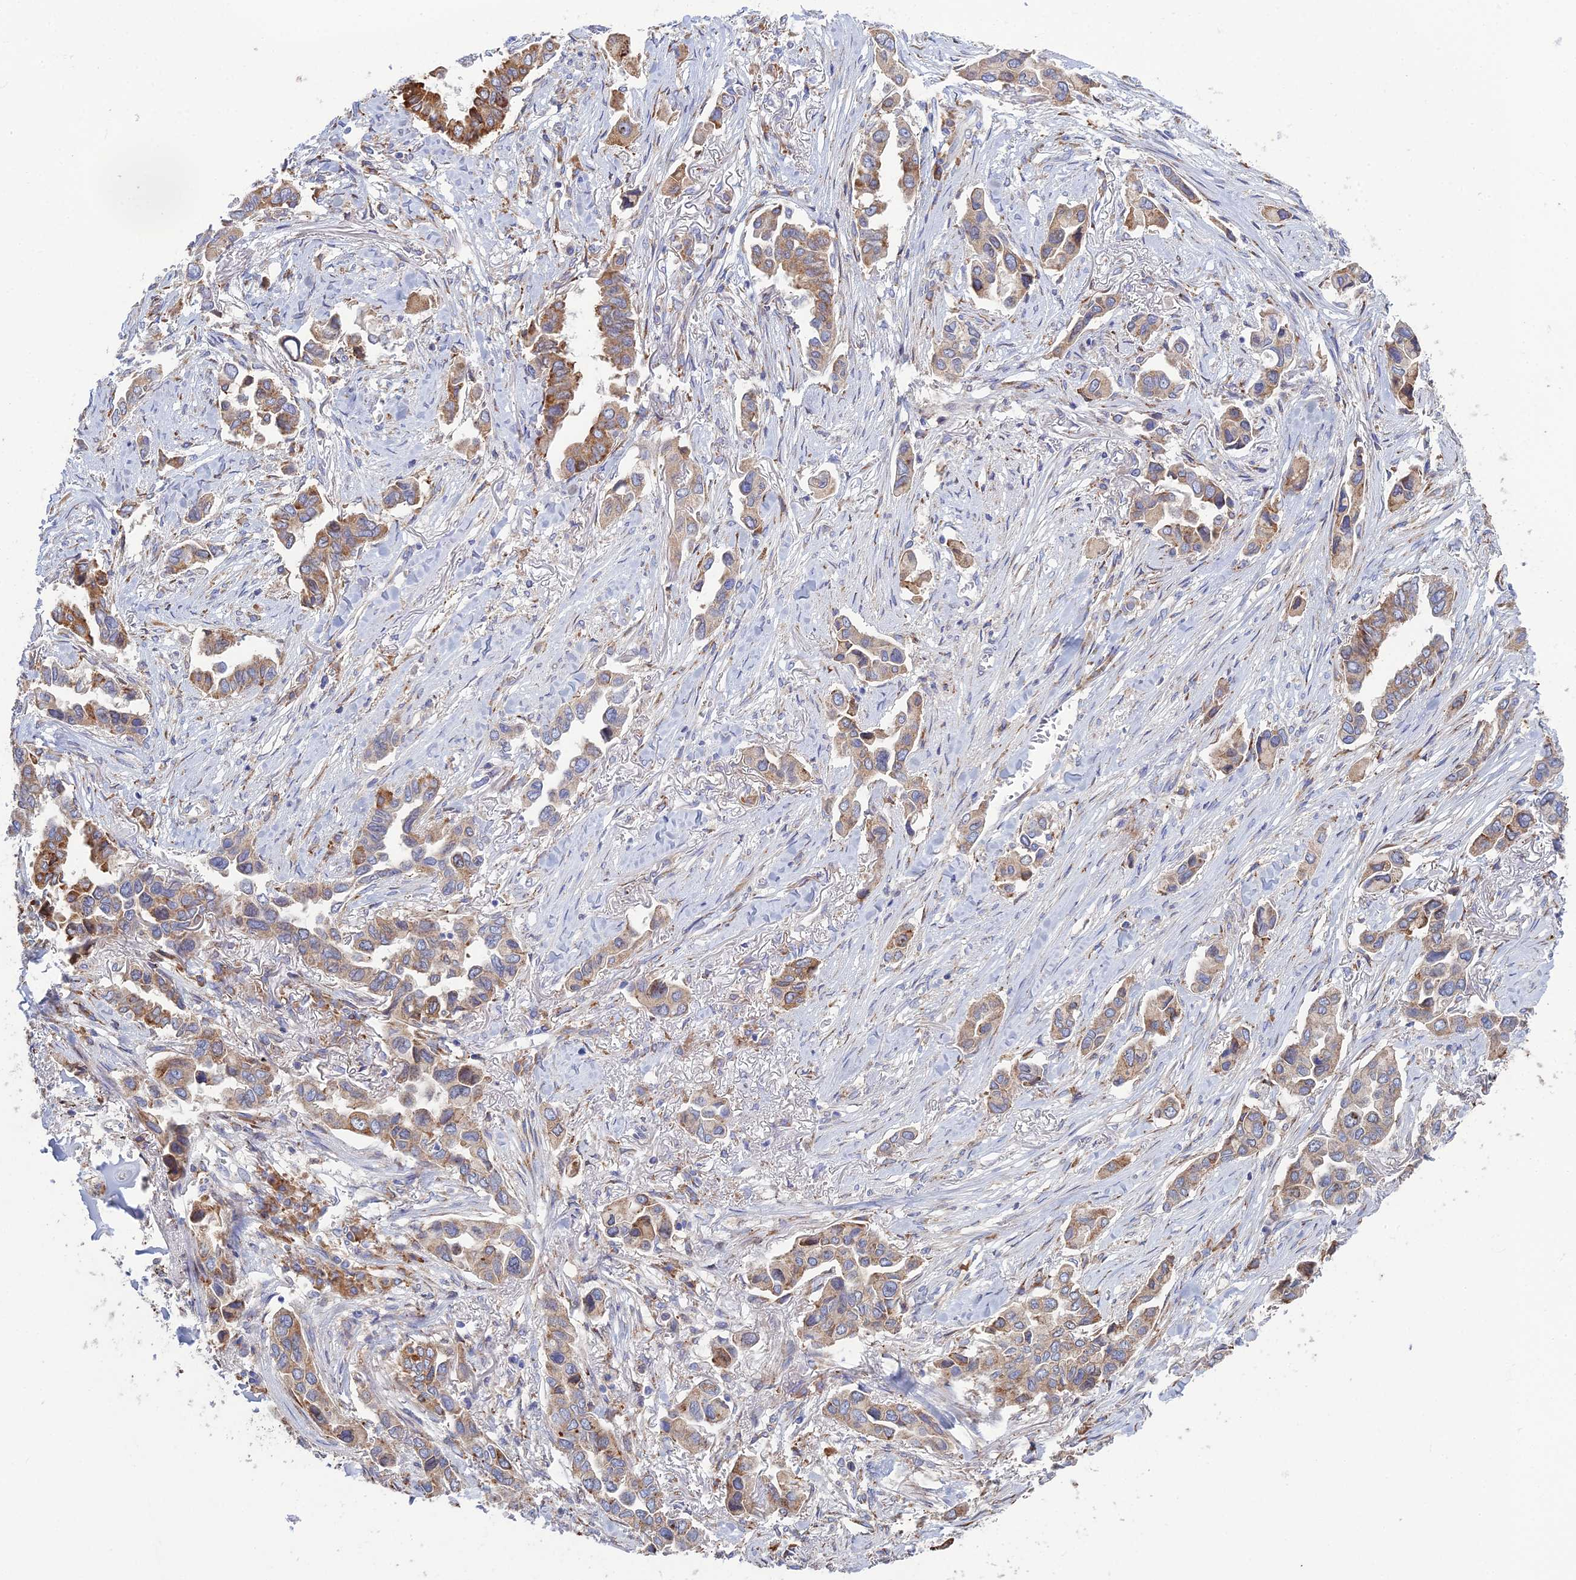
{"staining": {"intensity": "moderate", "quantity": ">75%", "location": "cytoplasmic/membranous"}, "tissue": "lung cancer", "cell_type": "Tumor cells", "image_type": "cancer", "snomed": [{"axis": "morphology", "description": "Adenocarcinoma, NOS"}, {"axis": "topography", "description": "Lung"}], "caption": "Brown immunohistochemical staining in human lung cancer reveals moderate cytoplasmic/membranous staining in about >75% of tumor cells.", "gene": "TRAPPC6A", "patient": {"sex": "female", "age": 76}}